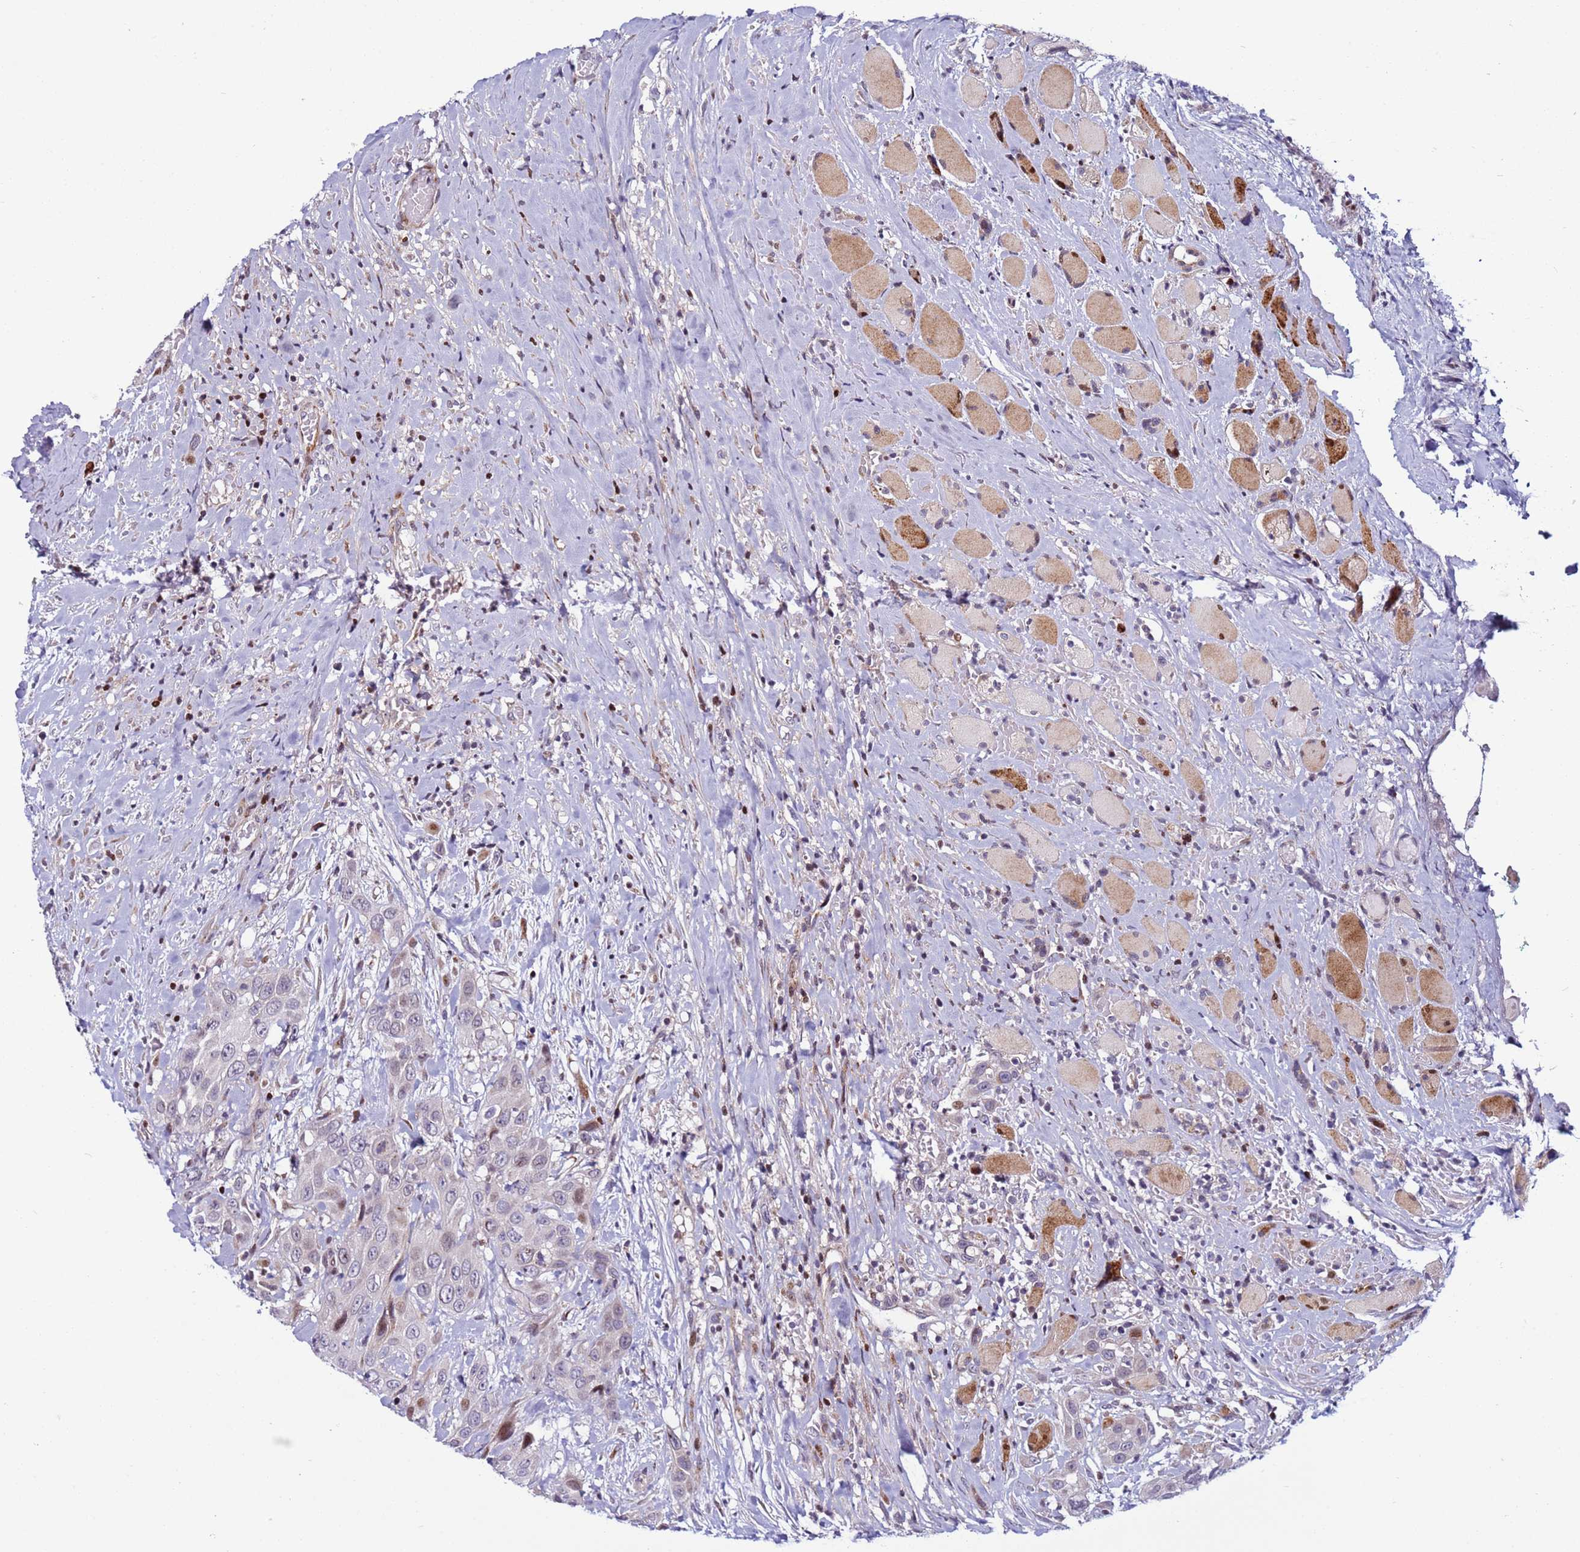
{"staining": {"intensity": "weak", "quantity": "<25%", "location": "cytoplasmic/membranous"}, "tissue": "head and neck cancer", "cell_type": "Tumor cells", "image_type": "cancer", "snomed": [{"axis": "morphology", "description": "Squamous cell carcinoma, NOS"}, {"axis": "topography", "description": "Head-Neck"}], "caption": "Immunohistochemical staining of human squamous cell carcinoma (head and neck) shows no significant positivity in tumor cells.", "gene": "WBP11", "patient": {"sex": "male", "age": 81}}